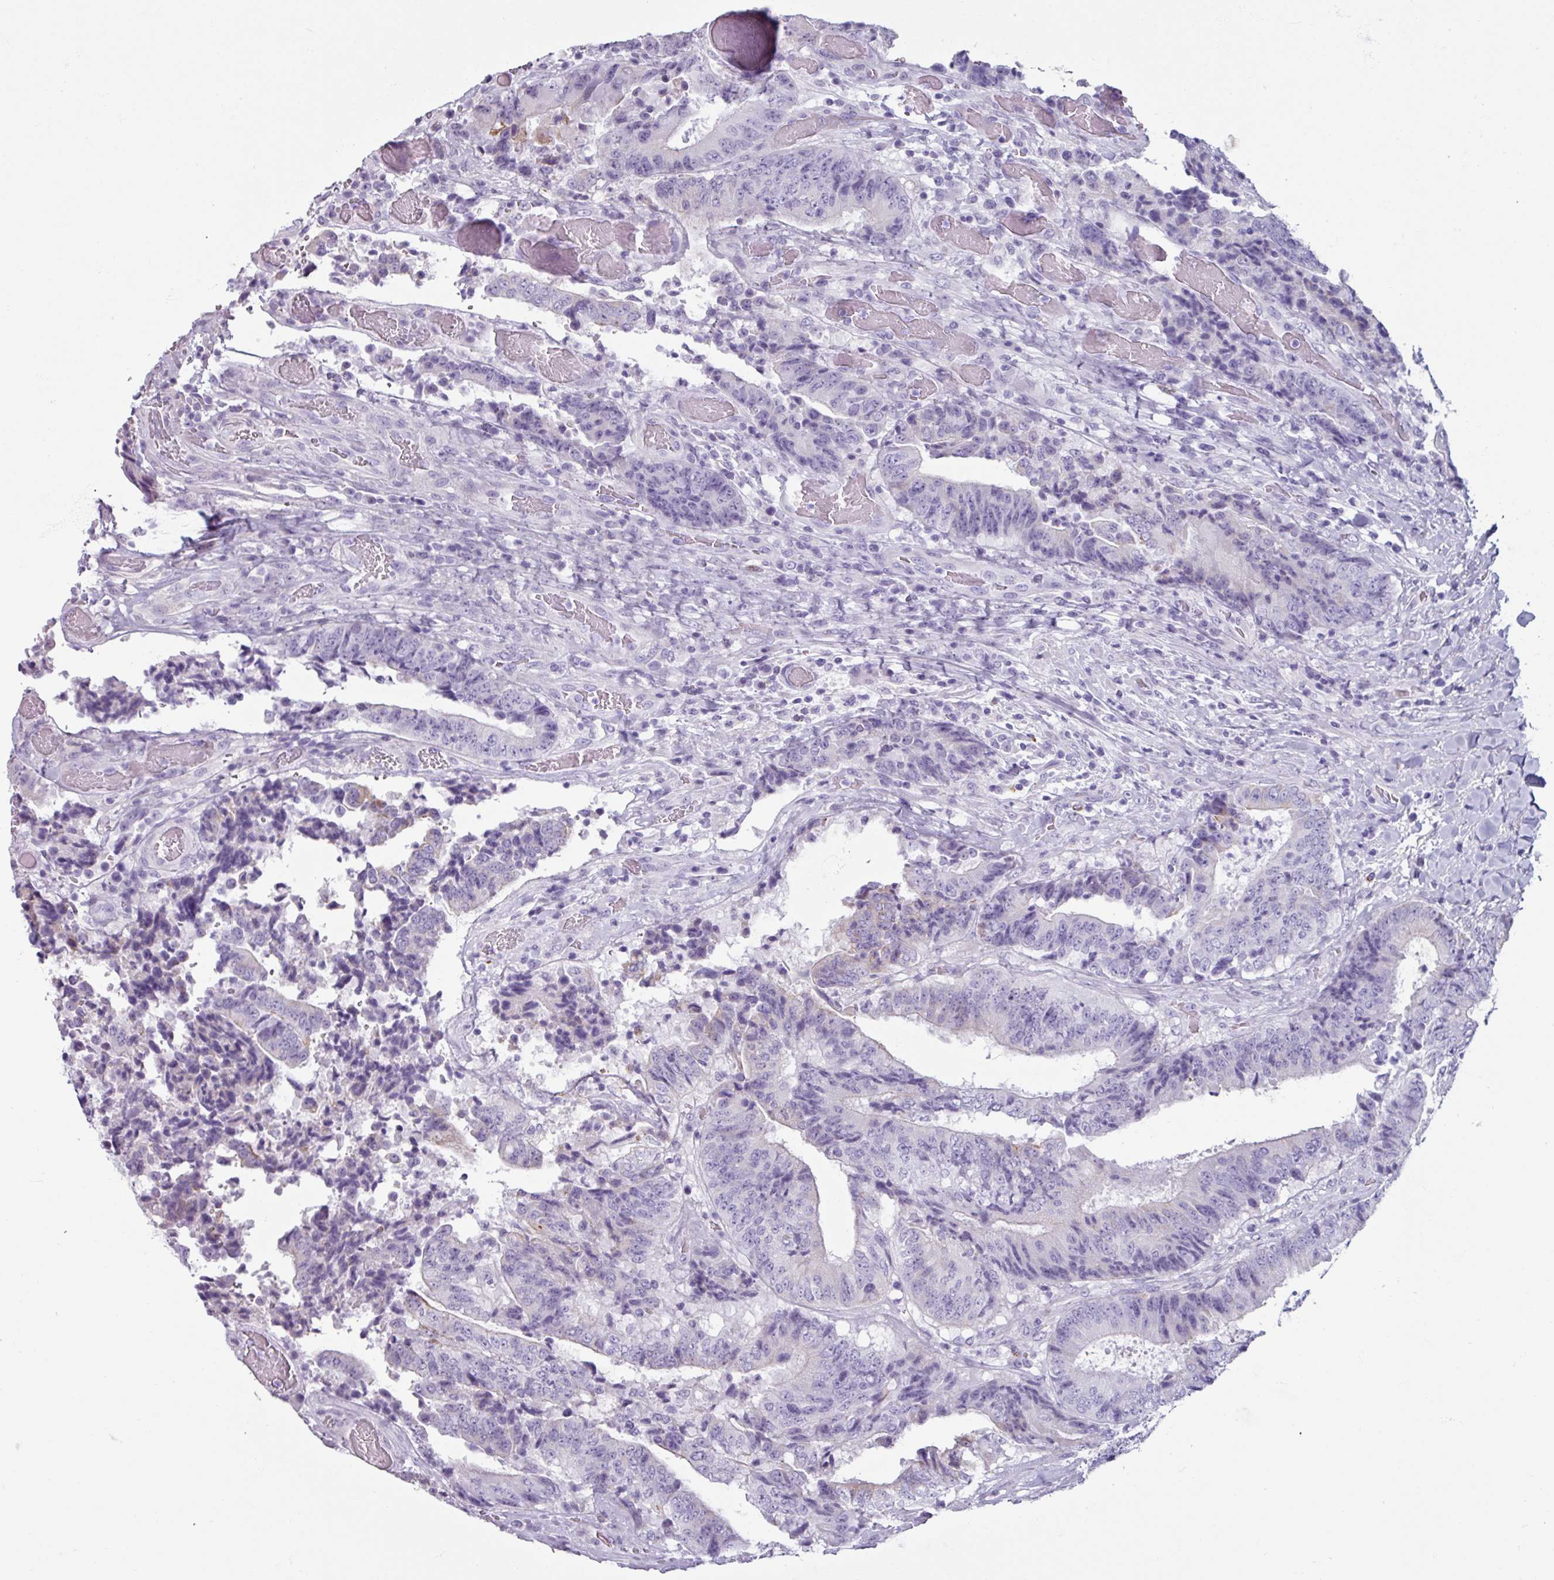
{"staining": {"intensity": "negative", "quantity": "none", "location": "none"}, "tissue": "colorectal cancer", "cell_type": "Tumor cells", "image_type": "cancer", "snomed": [{"axis": "morphology", "description": "Adenocarcinoma, NOS"}, {"axis": "topography", "description": "Rectum"}], "caption": "IHC image of neoplastic tissue: colorectal adenocarcinoma stained with DAB (3,3'-diaminobenzidine) reveals no significant protein staining in tumor cells.", "gene": "SPESP1", "patient": {"sex": "male", "age": 72}}